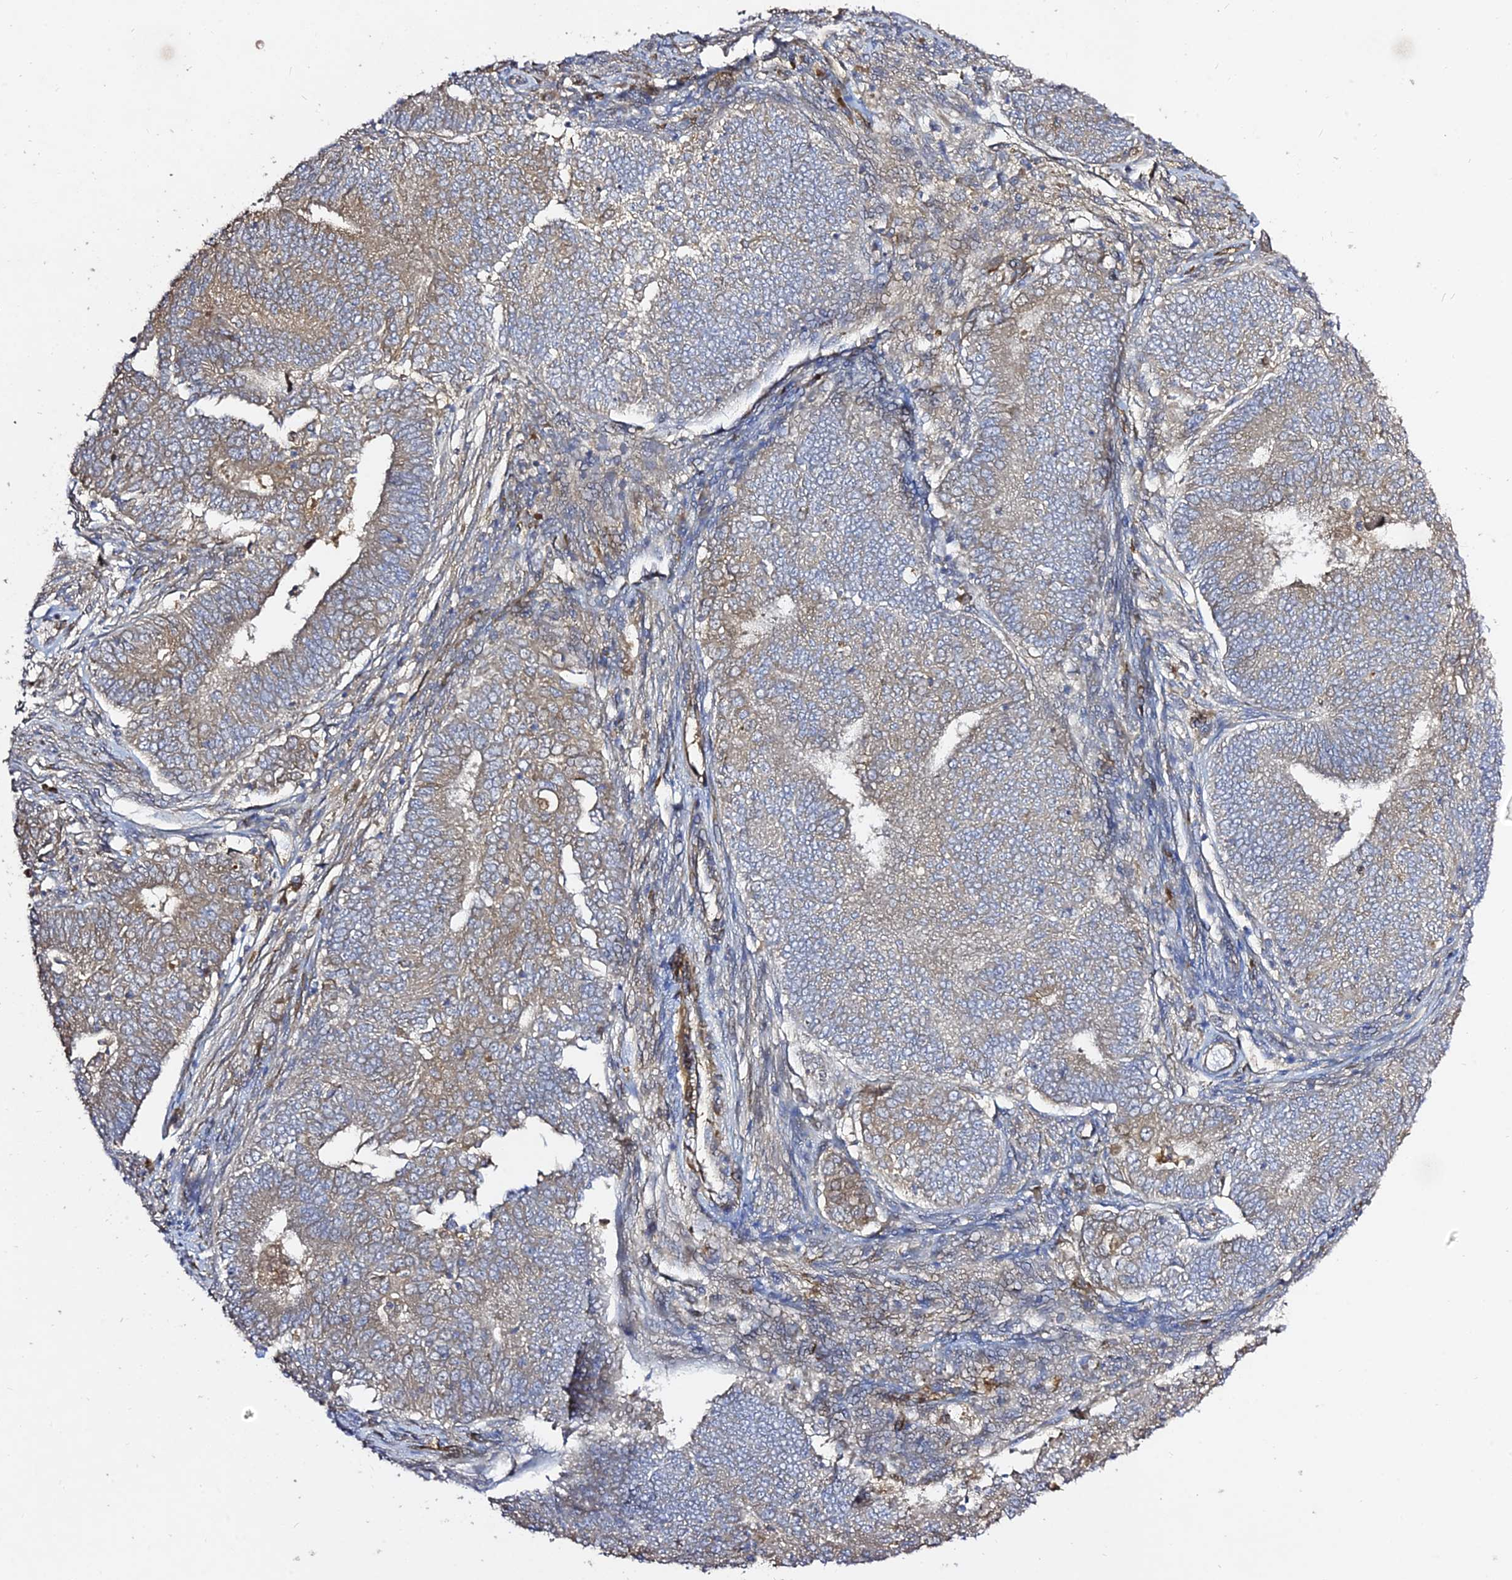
{"staining": {"intensity": "moderate", "quantity": "25%-75%", "location": "cytoplasmic/membranous"}, "tissue": "endometrial cancer", "cell_type": "Tumor cells", "image_type": "cancer", "snomed": [{"axis": "morphology", "description": "Adenocarcinoma, NOS"}, {"axis": "topography", "description": "Endometrium"}], "caption": "This micrograph demonstrates immunohistochemistry (IHC) staining of human endometrial cancer, with medium moderate cytoplasmic/membranous expression in approximately 25%-75% of tumor cells.", "gene": "GRTP1", "patient": {"sex": "female", "age": 62}}